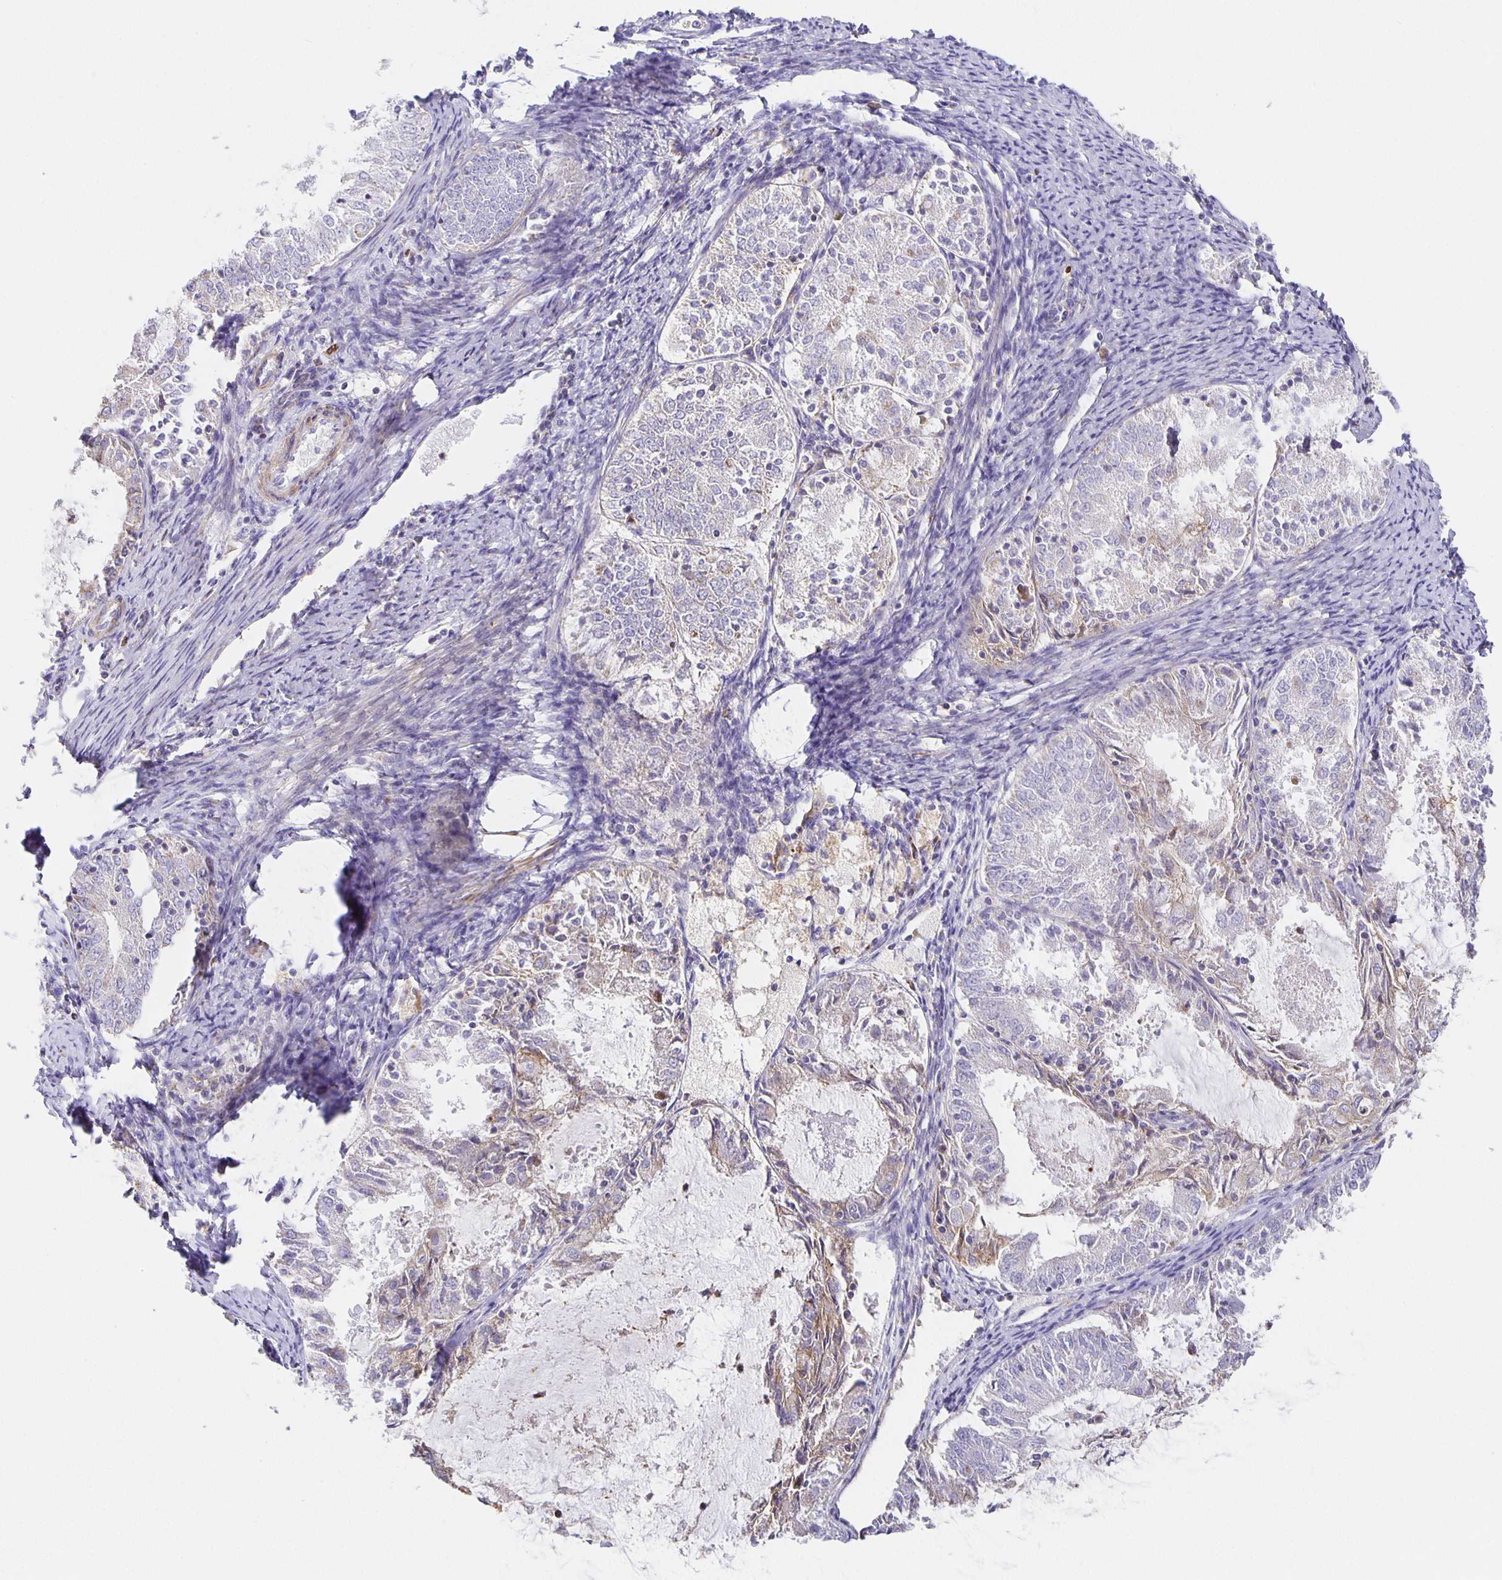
{"staining": {"intensity": "weak", "quantity": "<25%", "location": "cytoplasmic/membranous"}, "tissue": "endometrial cancer", "cell_type": "Tumor cells", "image_type": "cancer", "snomed": [{"axis": "morphology", "description": "Adenocarcinoma, NOS"}, {"axis": "topography", "description": "Endometrium"}], "caption": "The micrograph reveals no significant expression in tumor cells of endometrial cancer (adenocarcinoma). (DAB IHC, high magnification).", "gene": "FLRT3", "patient": {"sex": "female", "age": 57}}